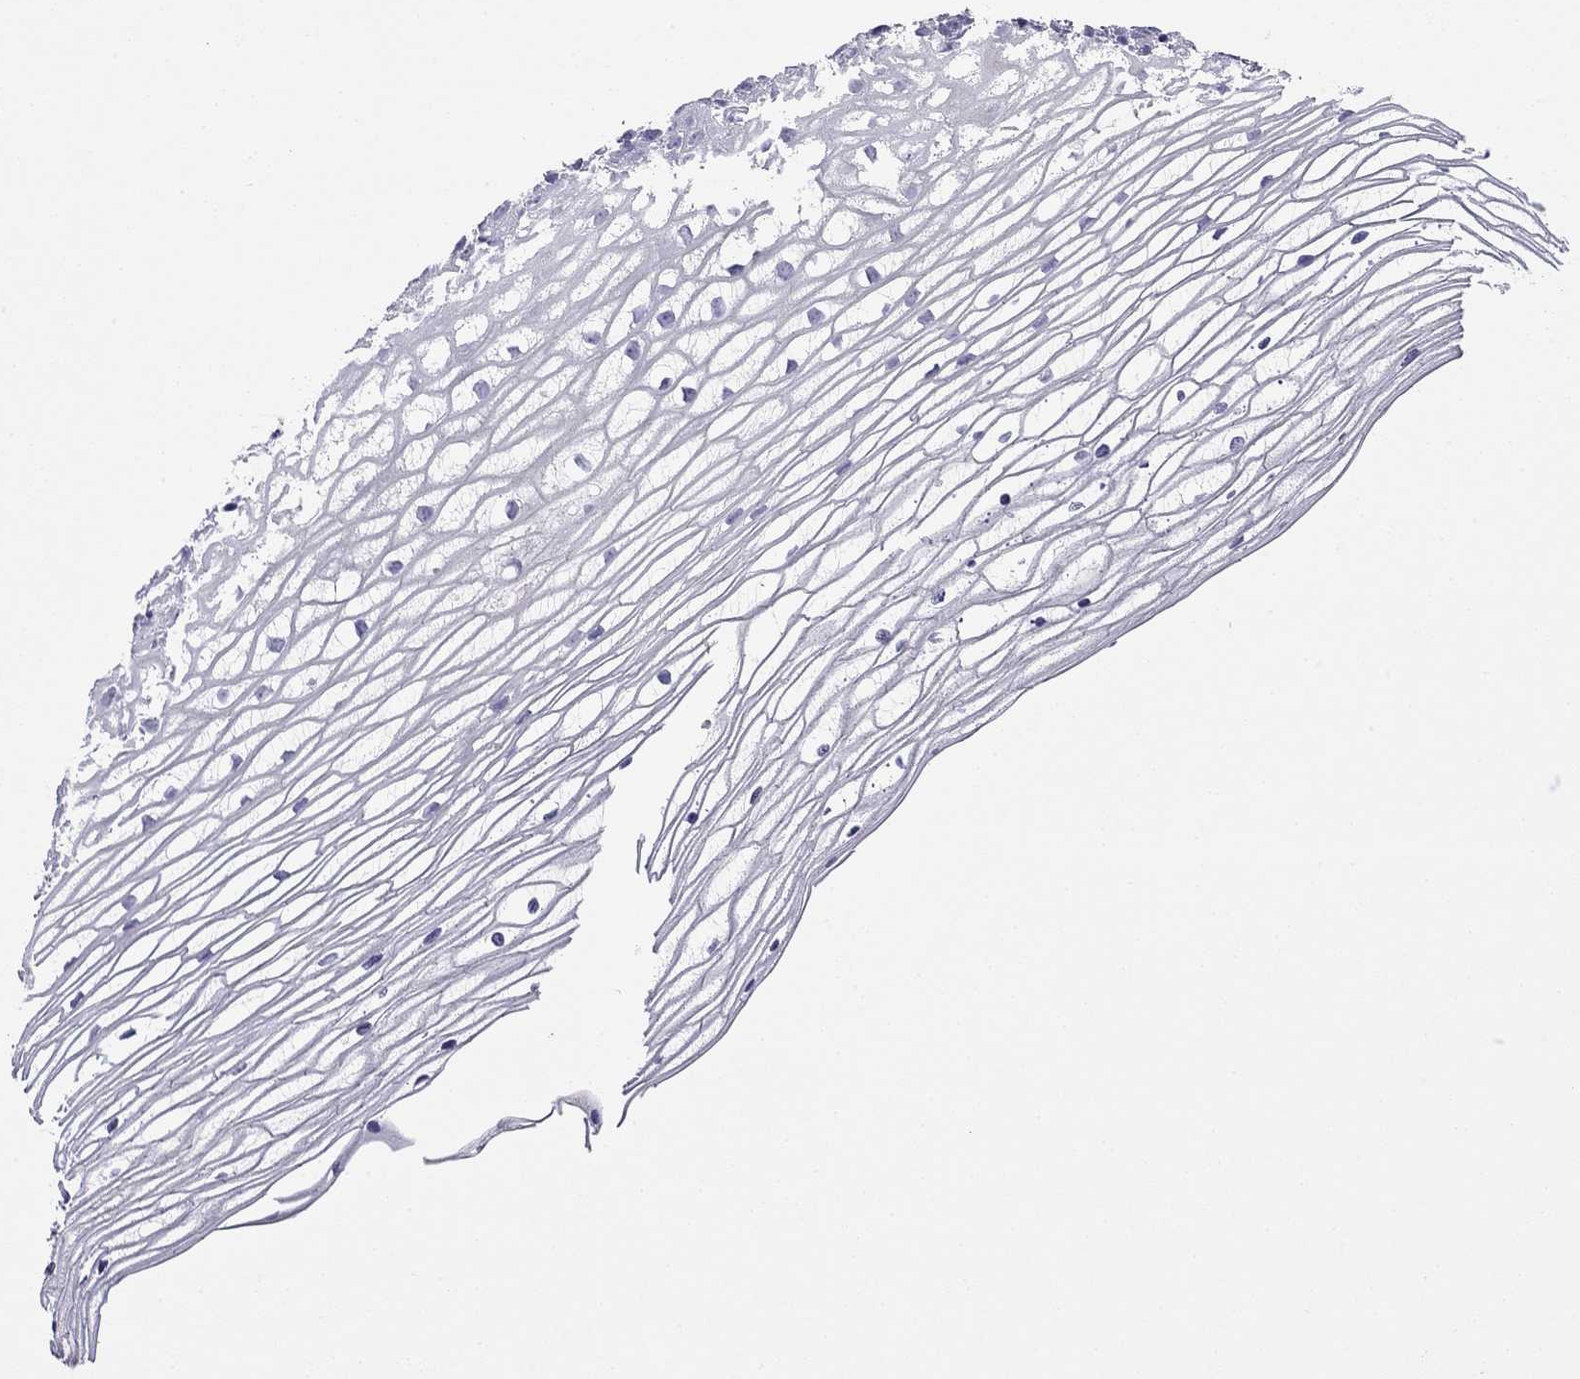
{"staining": {"intensity": "negative", "quantity": "none", "location": "none"}, "tissue": "cervix", "cell_type": "Glandular cells", "image_type": "normal", "snomed": [{"axis": "morphology", "description": "Normal tissue, NOS"}, {"axis": "topography", "description": "Cervix"}], "caption": "This is a image of immunohistochemistry staining of benign cervix, which shows no expression in glandular cells.", "gene": "ODF4", "patient": {"sex": "female", "age": 40}}